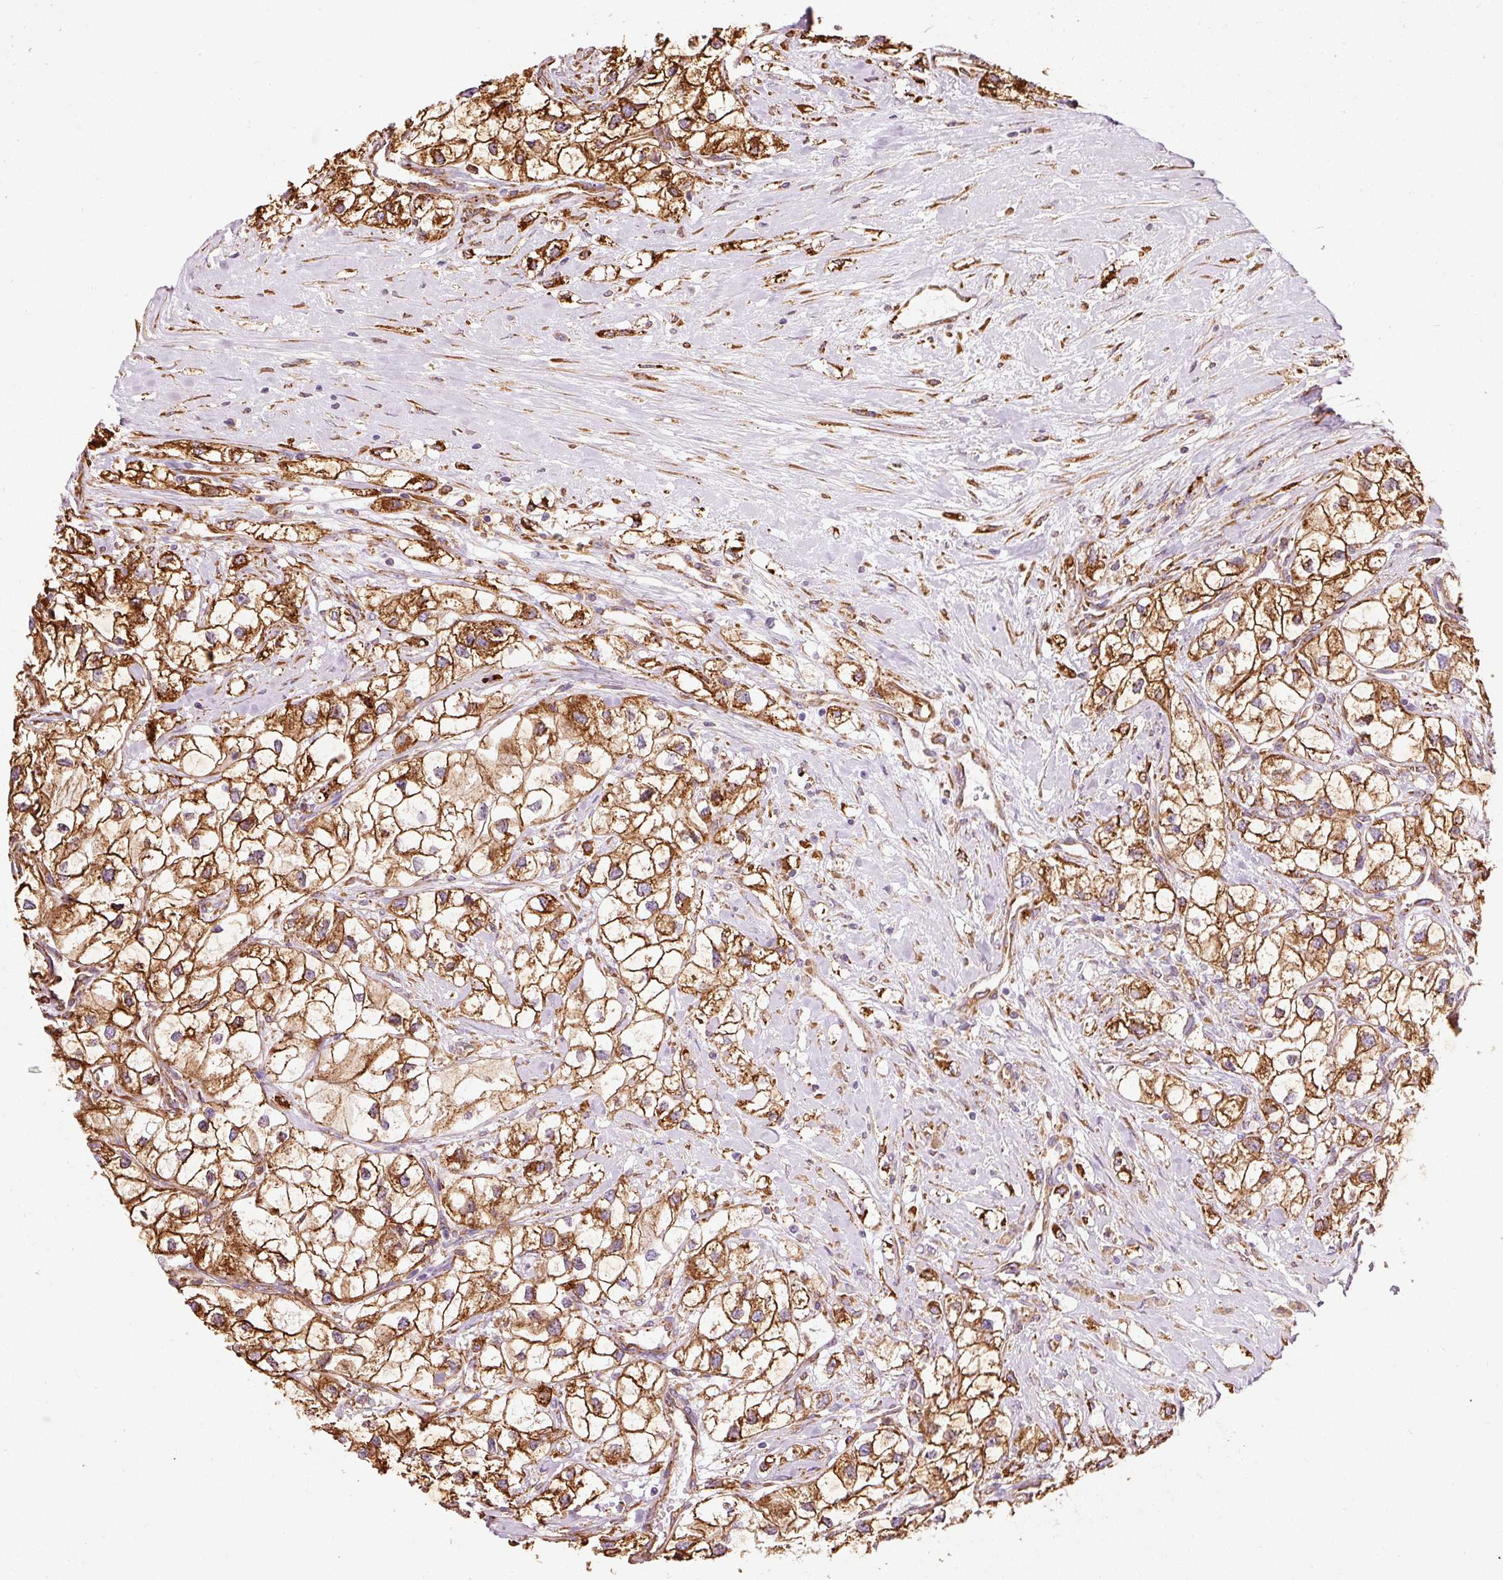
{"staining": {"intensity": "moderate", "quantity": ">75%", "location": "cytoplasmic/membranous"}, "tissue": "renal cancer", "cell_type": "Tumor cells", "image_type": "cancer", "snomed": [{"axis": "morphology", "description": "Adenocarcinoma, NOS"}, {"axis": "topography", "description": "Kidney"}], "caption": "Protein expression analysis of adenocarcinoma (renal) exhibits moderate cytoplasmic/membranous positivity in approximately >75% of tumor cells.", "gene": "KLC1", "patient": {"sex": "male", "age": 59}}